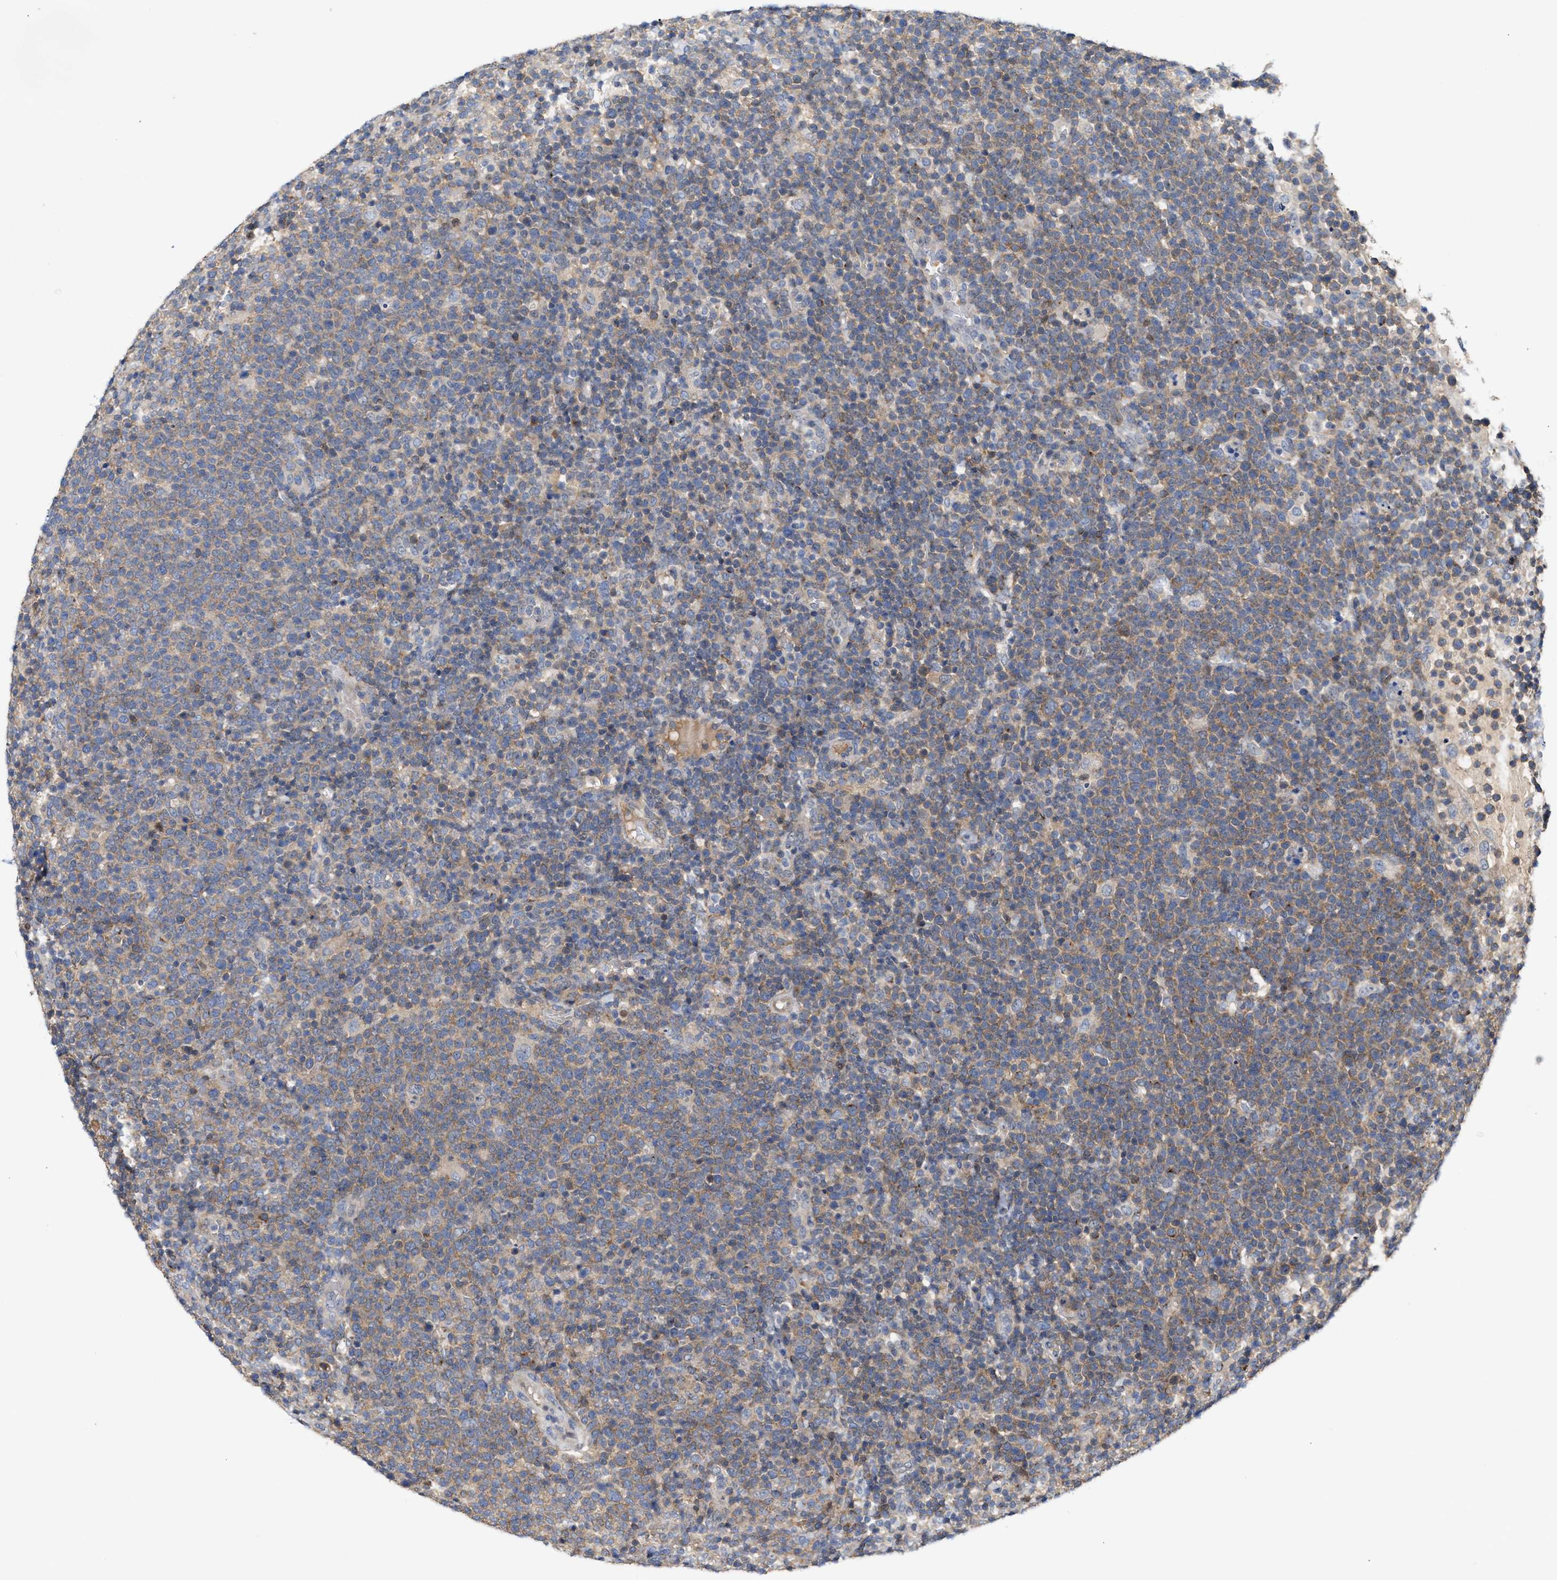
{"staining": {"intensity": "moderate", "quantity": ">75%", "location": "cytoplasmic/membranous"}, "tissue": "lymphoma", "cell_type": "Tumor cells", "image_type": "cancer", "snomed": [{"axis": "morphology", "description": "Malignant lymphoma, non-Hodgkin's type, High grade"}, {"axis": "topography", "description": "Lymph node"}], "caption": "Lymphoma tissue exhibits moderate cytoplasmic/membranous positivity in about >75% of tumor cells", "gene": "BBLN", "patient": {"sex": "male", "age": 61}}